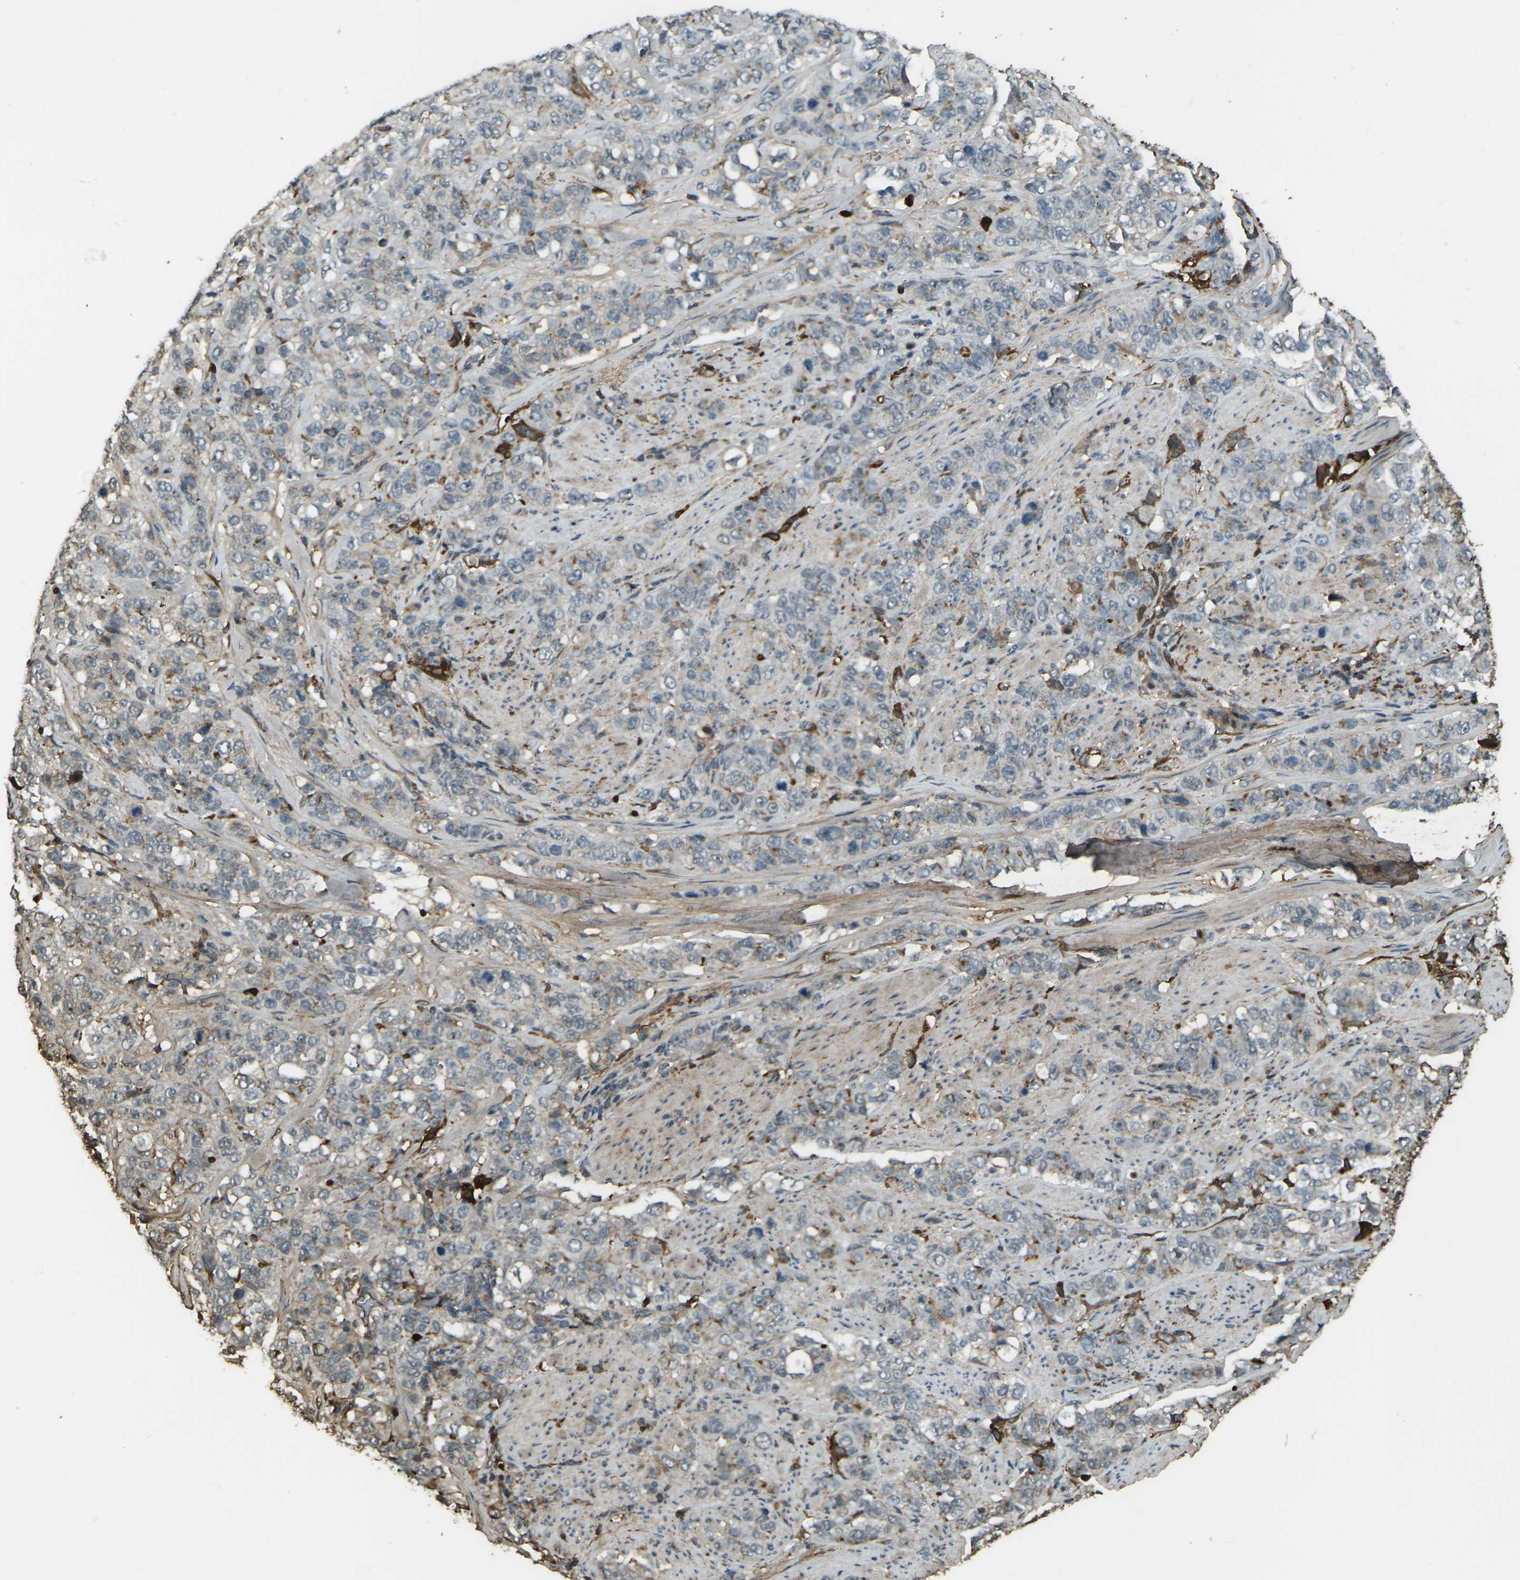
{"staining": {"intensity": "negative", "quantity": "none", "location": "none"}, "tissue": "stomach cancer", "cell_type": "Tumor cells", "image_type": "cancer", "snomed": [{"axis": "morphology", "description": "Adenocarcinoma, NOS"}, {"axis": "topography", "description": "Stomach"}], "caption": "A high-resolution photomicrograph shows immunohistochemistry (IHC) staining of adenocarcinoma (stomach), which exhibits no significant staining in tumor cells. (Stains: DAB (3,3'-diaminobenzidine) immunohistochemistry (IHC) with hematoxylin counter stain, Microscopy: brightfield microscopy at high magnification).", "gene": "CYP1B1", "patient": {"sex": "male", "age": 48}}